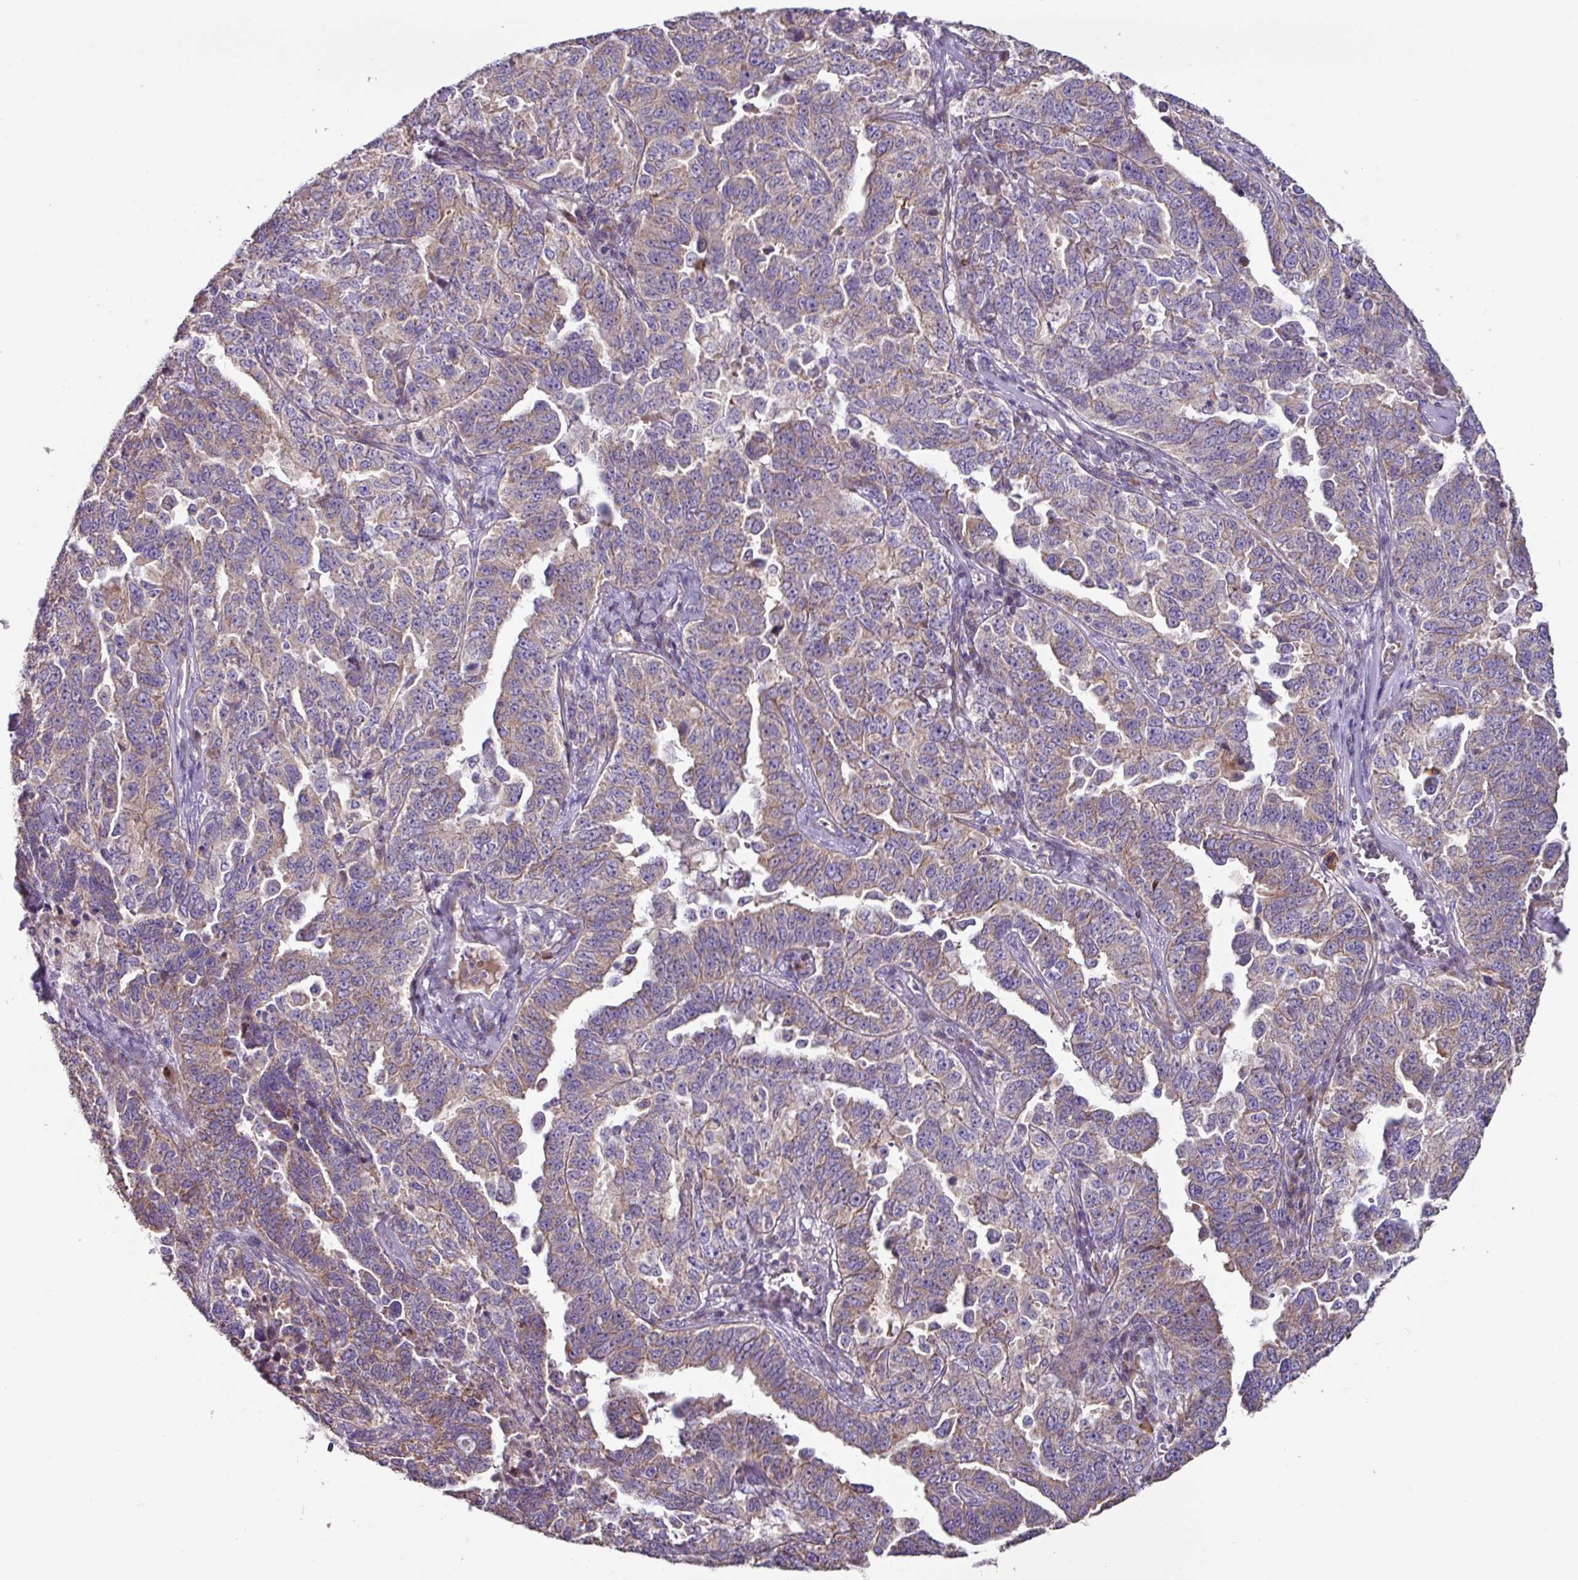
{"staining": {"intensity": "weak", "quantity": "25%-75%", "location": "cytoplasmic/membranous"}, "tissue": "ovarian cancer", "cell_type": "Tumor cells", "image_type": "cancer", "snomed": [{"axis": "morphology", "description": "Carcinoma, endometroid"}, {"axis": "topography", "description": "Ovary"}], "caption": "Weak cytoplasmic/membranous protein positivity is appreciated in approximately 25%-75% of tumor cells in ovarian cancer.", "gene": "MRRF", "patient": {"sex": "female", "age": 62}}